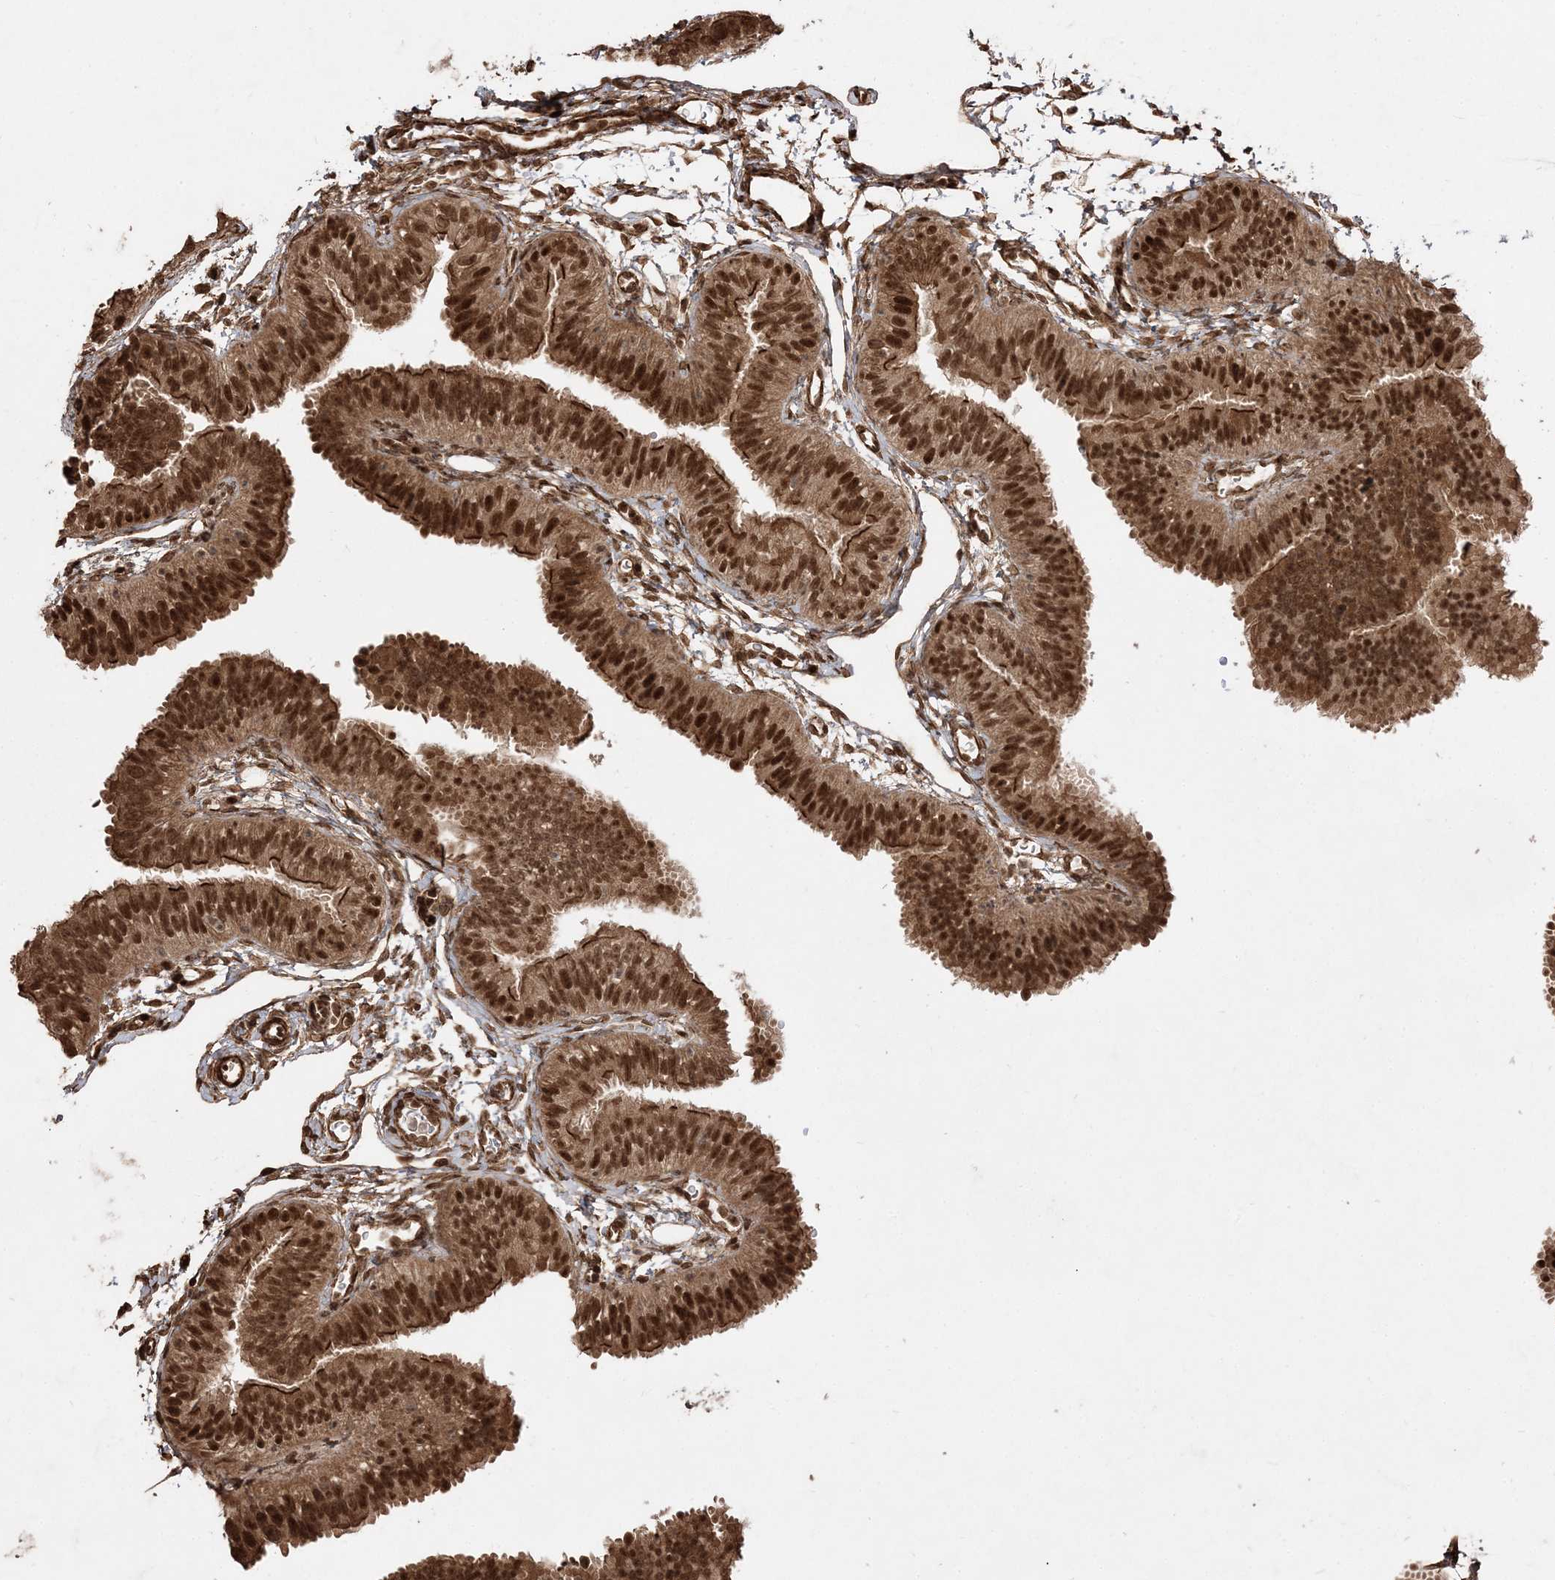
{"staining": {"intensity": "strong", "quantity": ">75%", "location": "cytoplasmic/membranous,nuclear"}, "tissue": "fallopian tube", "cell_type": "Glandular cells", "image_type": "normal", "snomed": [{"axis": "morphology", "description": "Normal tissue, NOS"}, {"axis": "topography", "description": "Fallopian tube"}], "caption": "Immunohistochemical staining of unremarkable human fallopian tube demonstrates >75% levels of strong cytoplasmic/membranous,nuclear protein positivity in about >75% of glandular cells. The staining was performed using DAB (3,3'-diaminobenzidine) to visualize the protein expression in brown, while the nuclei were stained in blue with hematoxylin (Magnification: 20x).", "gene": "ETAA1", "patient": {"sex": "female", "age": 35}}